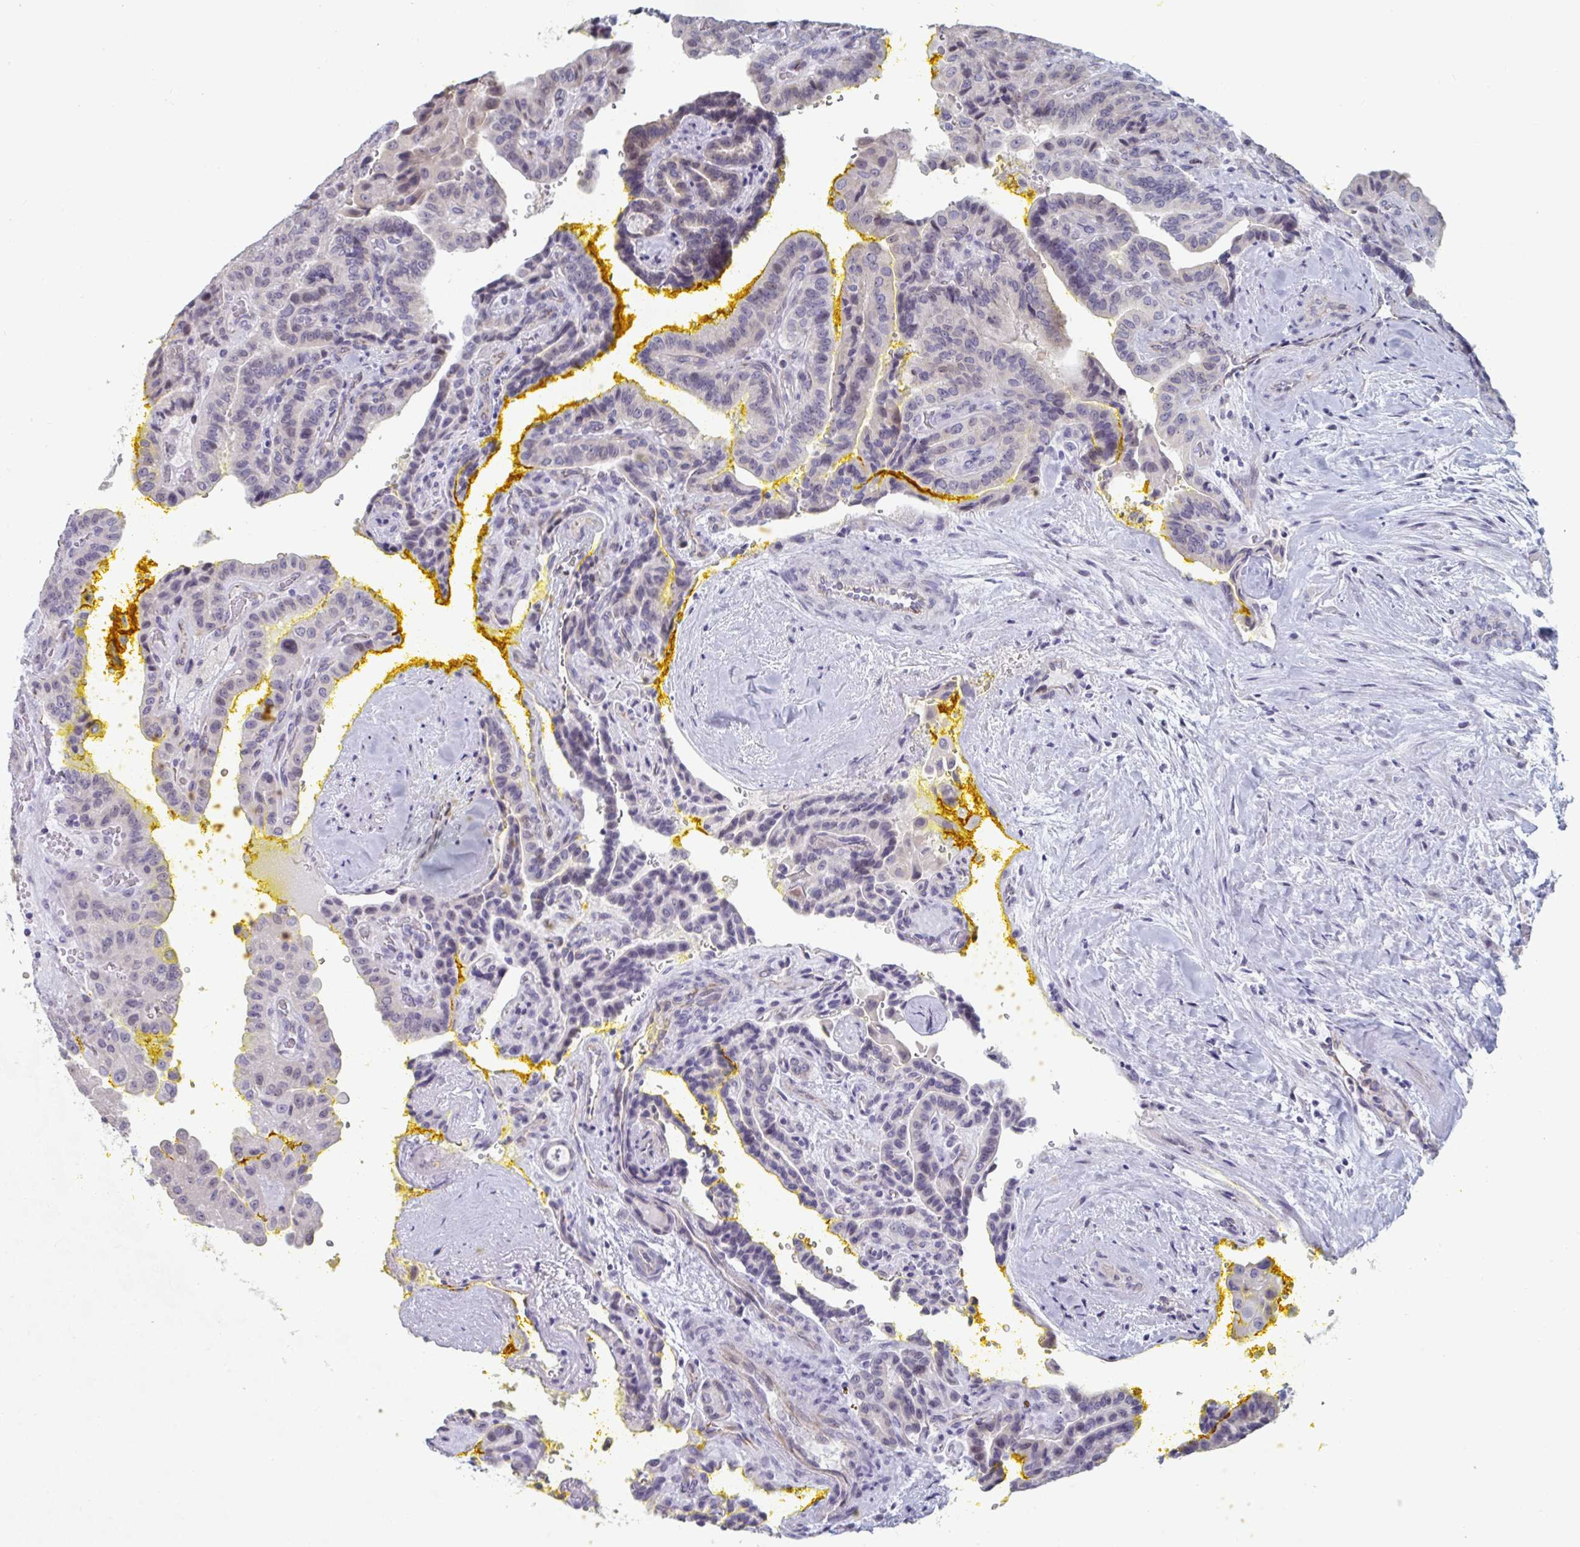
{"staining": {"intensity": "negative", "quantity": "none", "location": "none"}, "tissue": "thyroid cancer", "cell_type": "Tumor cells", "image_type": "cancer", "snomed": [{"axis": "morphology", "description": "Papillary adenocarcinoma, NOS"}, {"axis": "topography", "description": "Thyroid gland"}], "caption": "An immunohistochemistry image of thyroid cancer (papillary adenocarcinoma) is shown. There is no staining in tumor cells of thyroid cancer (papillary adenocarcinoma).", "gene": "FOXA1", "patient": {"sex": "male", "age": 87}}